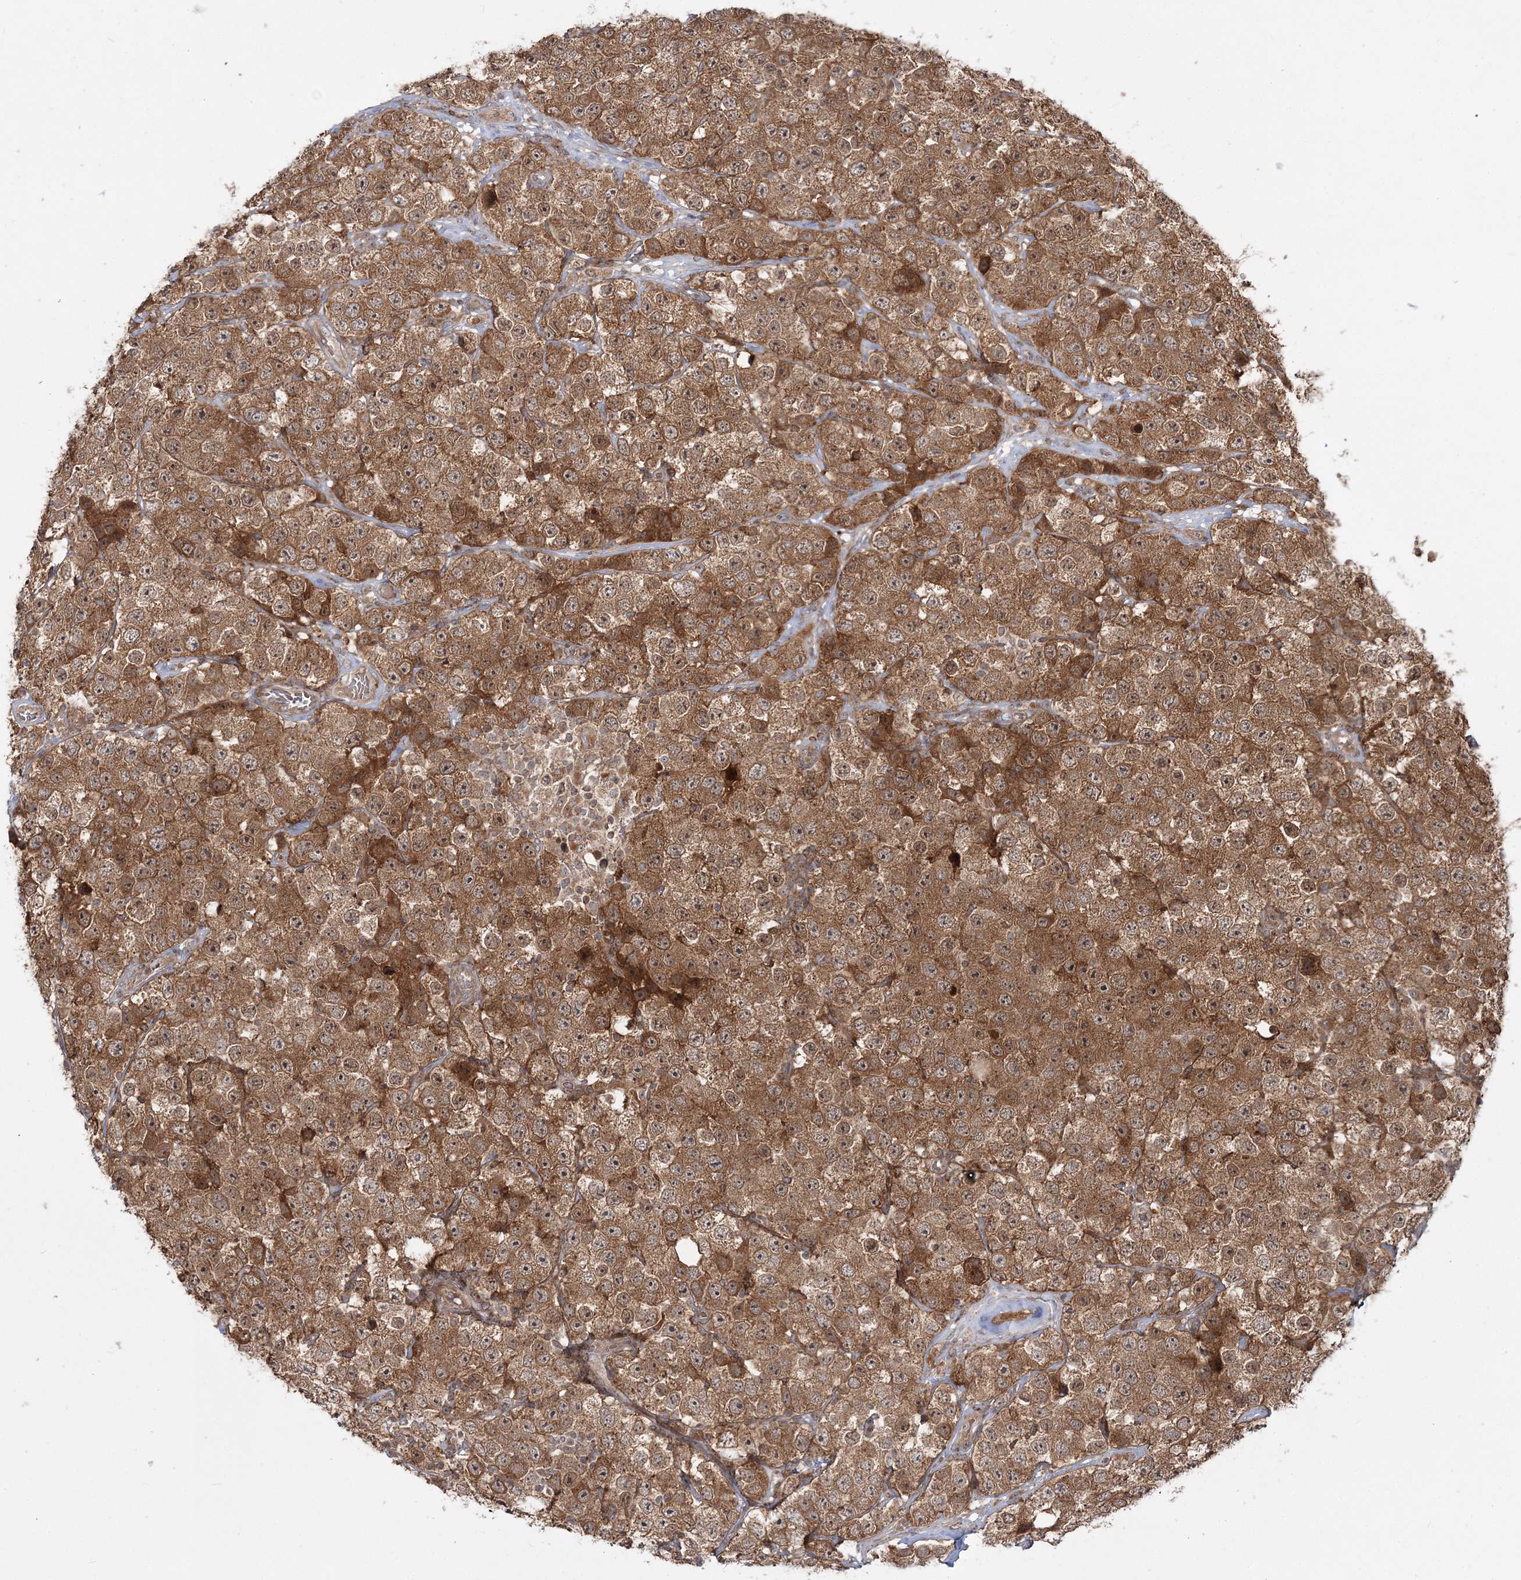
{"staining": {"intensity": "moderate", "quantity": ">75%", "location": "cytoplasmic/membranous"}, "tissue": "testis cancer", "cell_type": "Tumor cells", "image_type": "cancer", "snomed": [{"axis": "morphology", "description": "Seminoma, NOS"}, {"axis": "topography", "description": "Testis"}], "caption": "The histopathology image exhibits a brown stain indicating the presence of a protein in the cytoplasmic/membranous of tumor cells in testis cancer.", "gene": "MOCS2", "patient": {"sex": "male", "age": 28}}